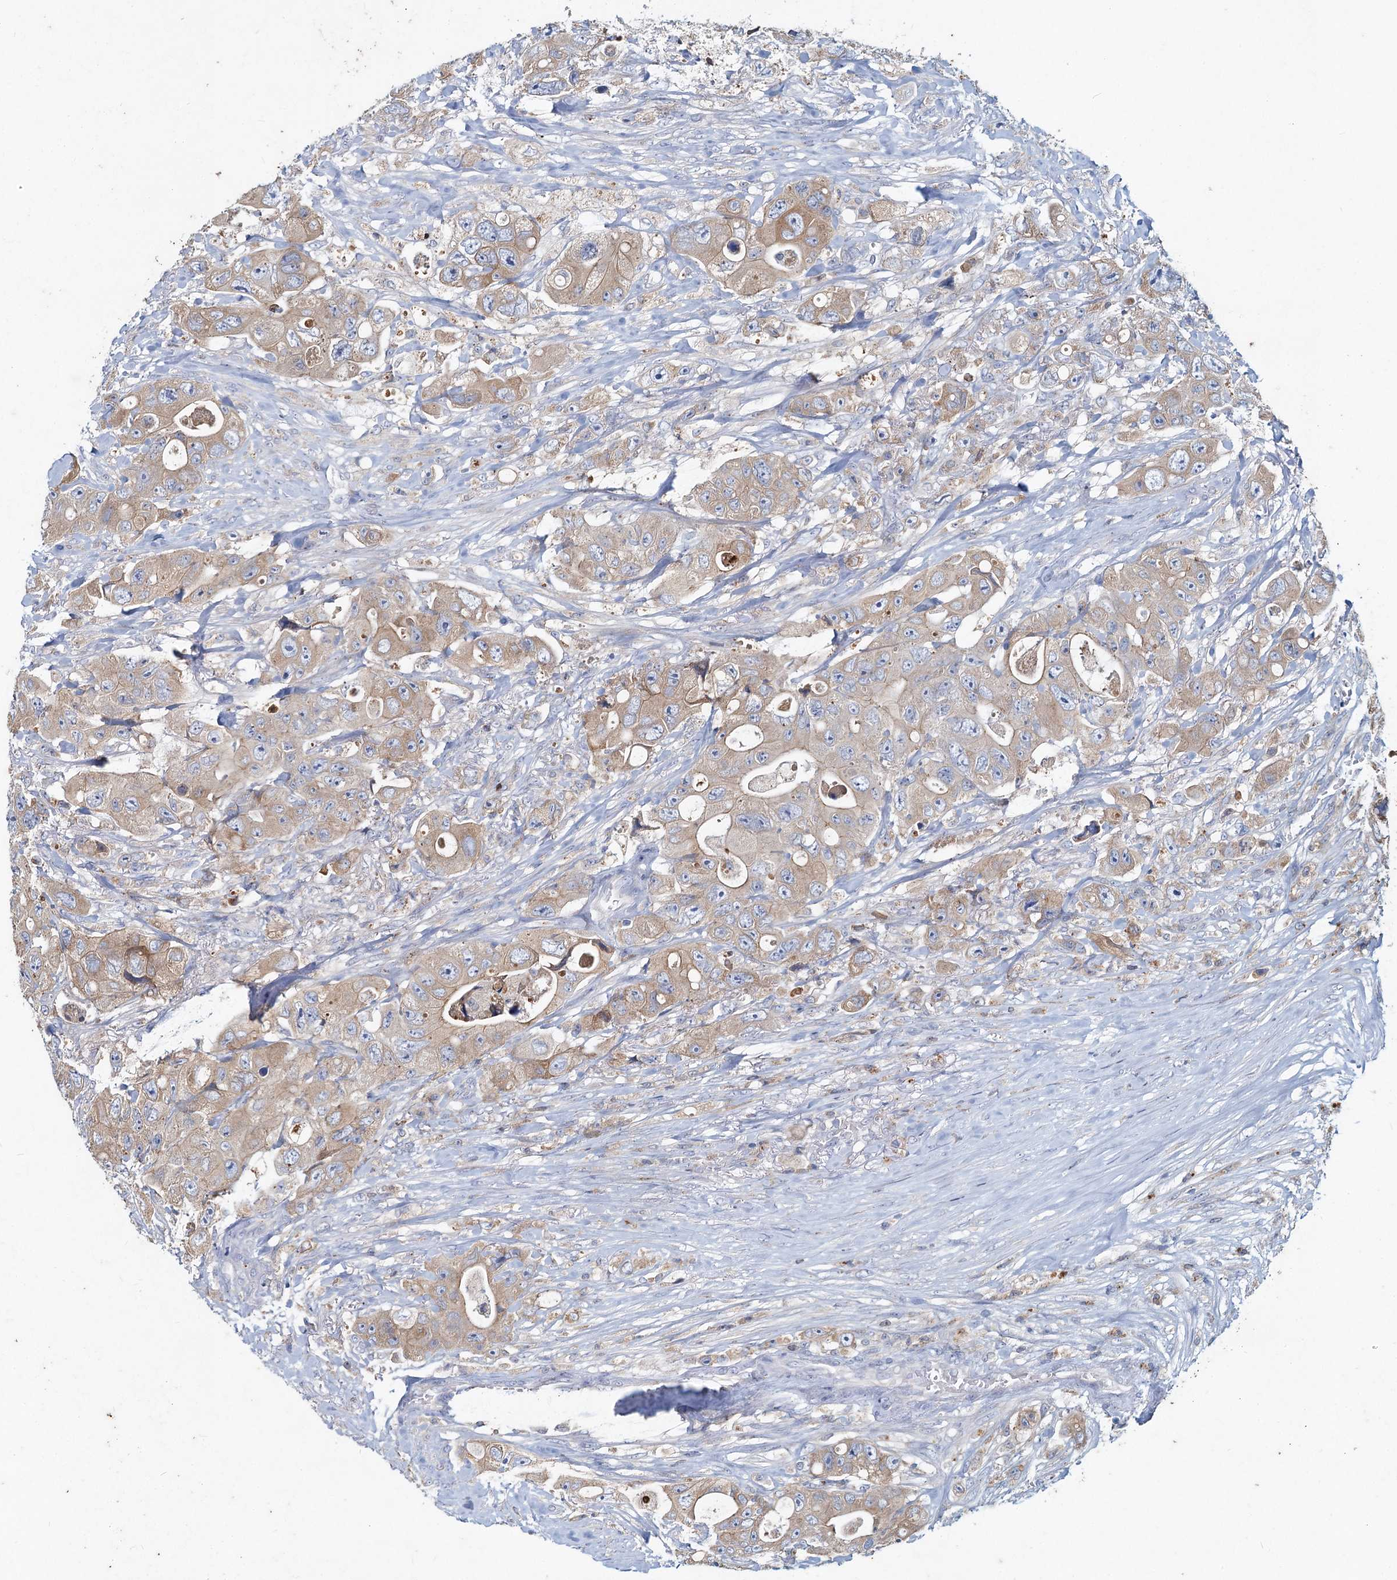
{"staining": {"intensity": "weak", "quantity": ">75%", "location": "cytoplasmic/membranous"}, "tissue": "colorectal cancer", "cell_type": "Tumor cells", "image_type": "cancer", "snomed": [{"axis": "morphology", "description": "Adenocarcinoma, NOS"}, {"axis": "topography", "description": "Colon"}], "caption": "The image demonstrates a brown stain indicating the presence of a protein in the cytoplasmic/membranous of tumor cells in colorectal cancer (adenocarcinoma).", "gene": "TMX2", "patient": {"sex": "female", "age": 46}}